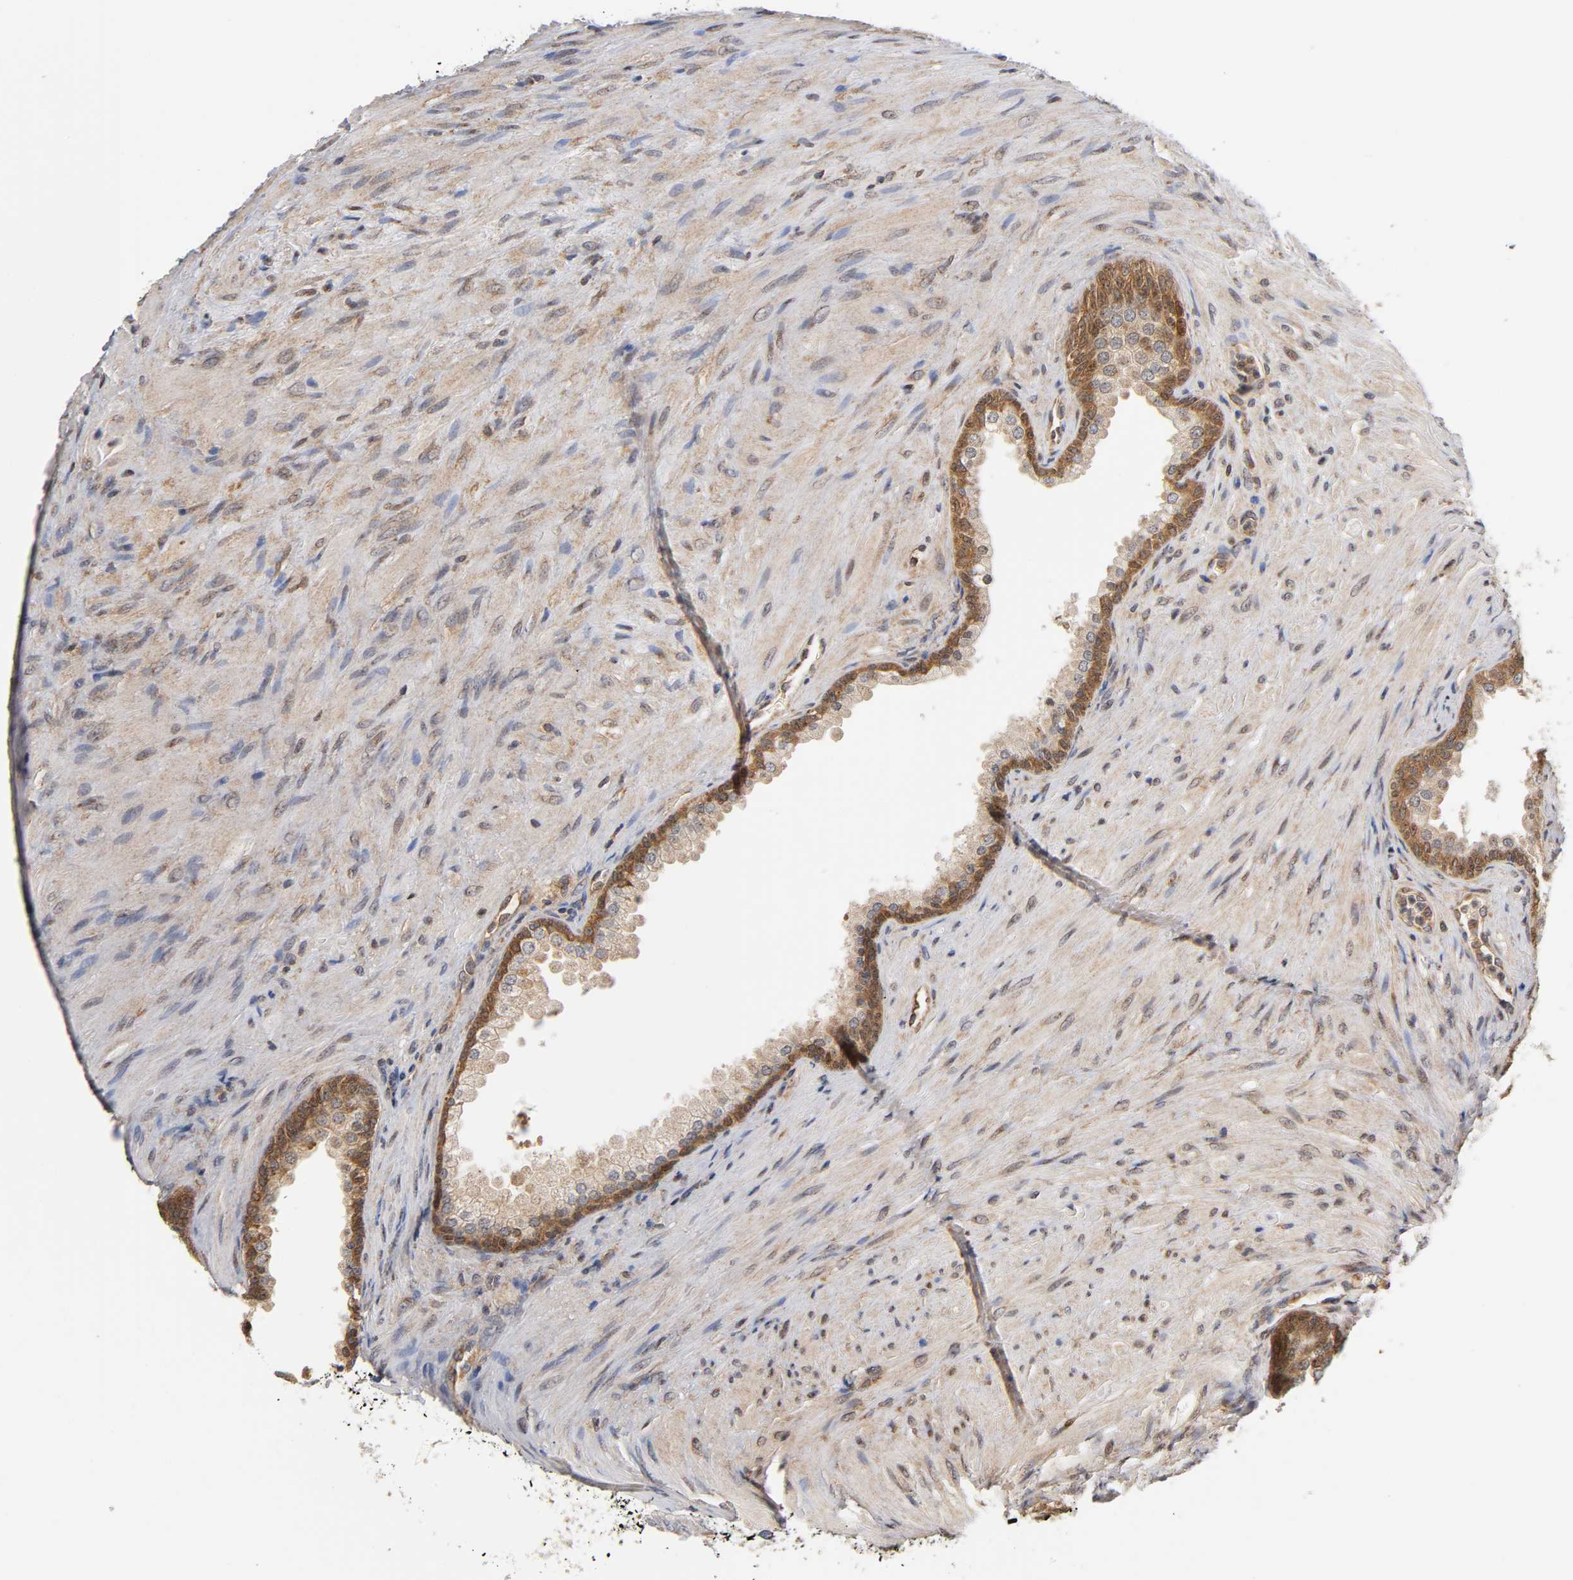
{"staining": {"intensity": "moderate", "quantity": "25%-75%", "location": "cytoplasmic/membranous,nuclear"}, "tissue": "prostate", "cell_type": "Glandular cells", "image_type": "normal", "snomed": [{"axis": "morphology", "description": "Normal tissue, NOS"}, {"axis": "topography", "description": "Prostate"}], "caption": "Immunohistochemical staining of unremarkable prostate demonstrates medium levels of moderate cytoplasmic/membranous,nuclear staining in approximately 25%-75% of glandular cells.", "gene": "PAFAH1B1", "patient": {"sex": "male", "age": 76}}